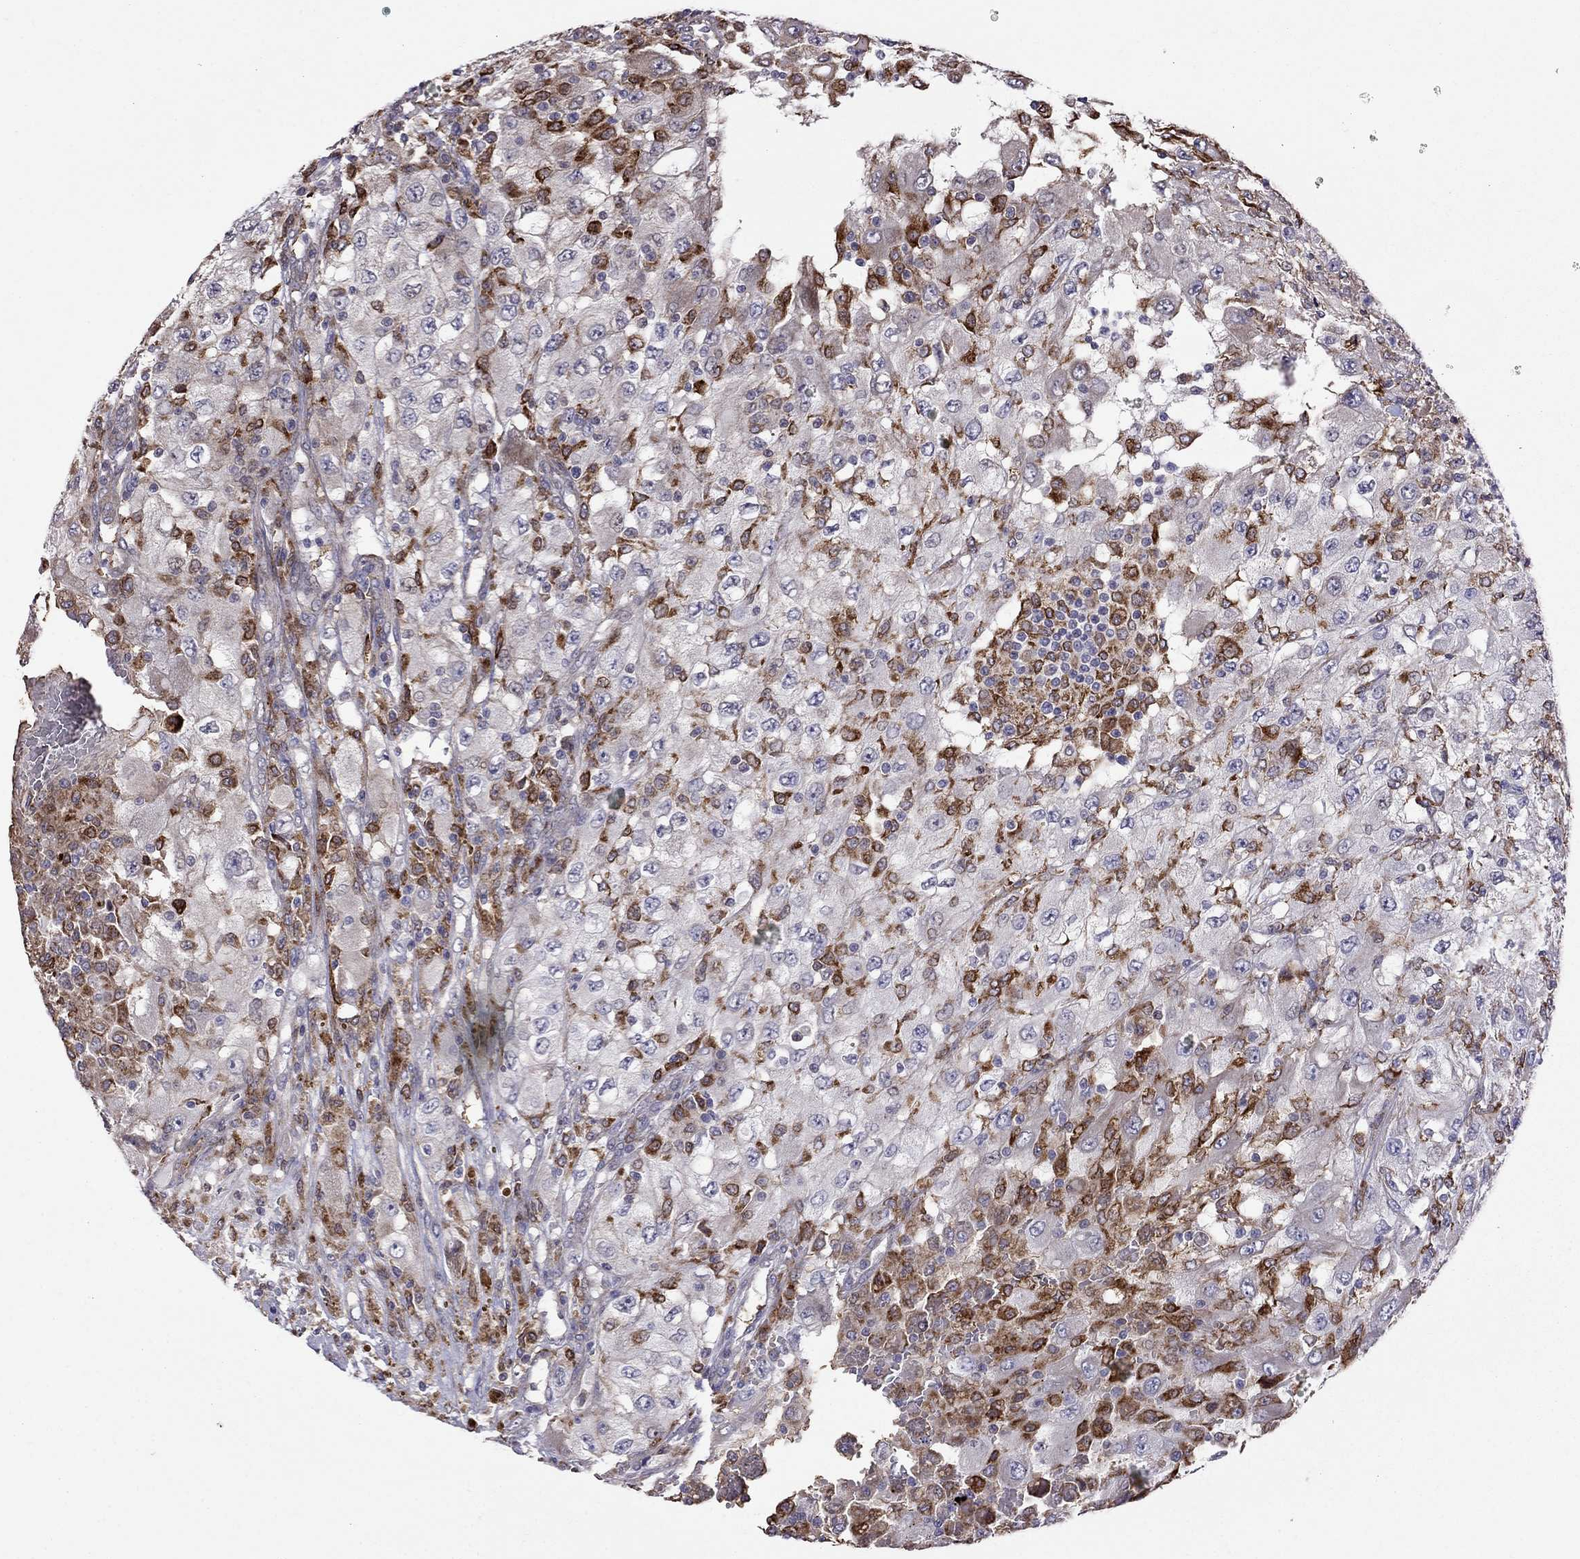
{"staining": {"intensity": "negative", "quantity": "none", "location": "none"}, "tissue": "renal cancer", "cell_type": "Tumor cells", "image_type": "cancer", "snomed": [{"axis": "morphology", "description": "Adenocarcinoma, NOS"}, {"axis": "topography", "description": "Kidney"}], "caption": "High magnification brightfield microscopy of renal cancer (adenocarcinoma) stained with DAB (3,3'-diaminobenzidine) (brown) and counterstained with hematoxylin (blue): tumor cells show no significant expression.", "gene": "ADAM28", "patient": {"sex": "female", "age": 67}}